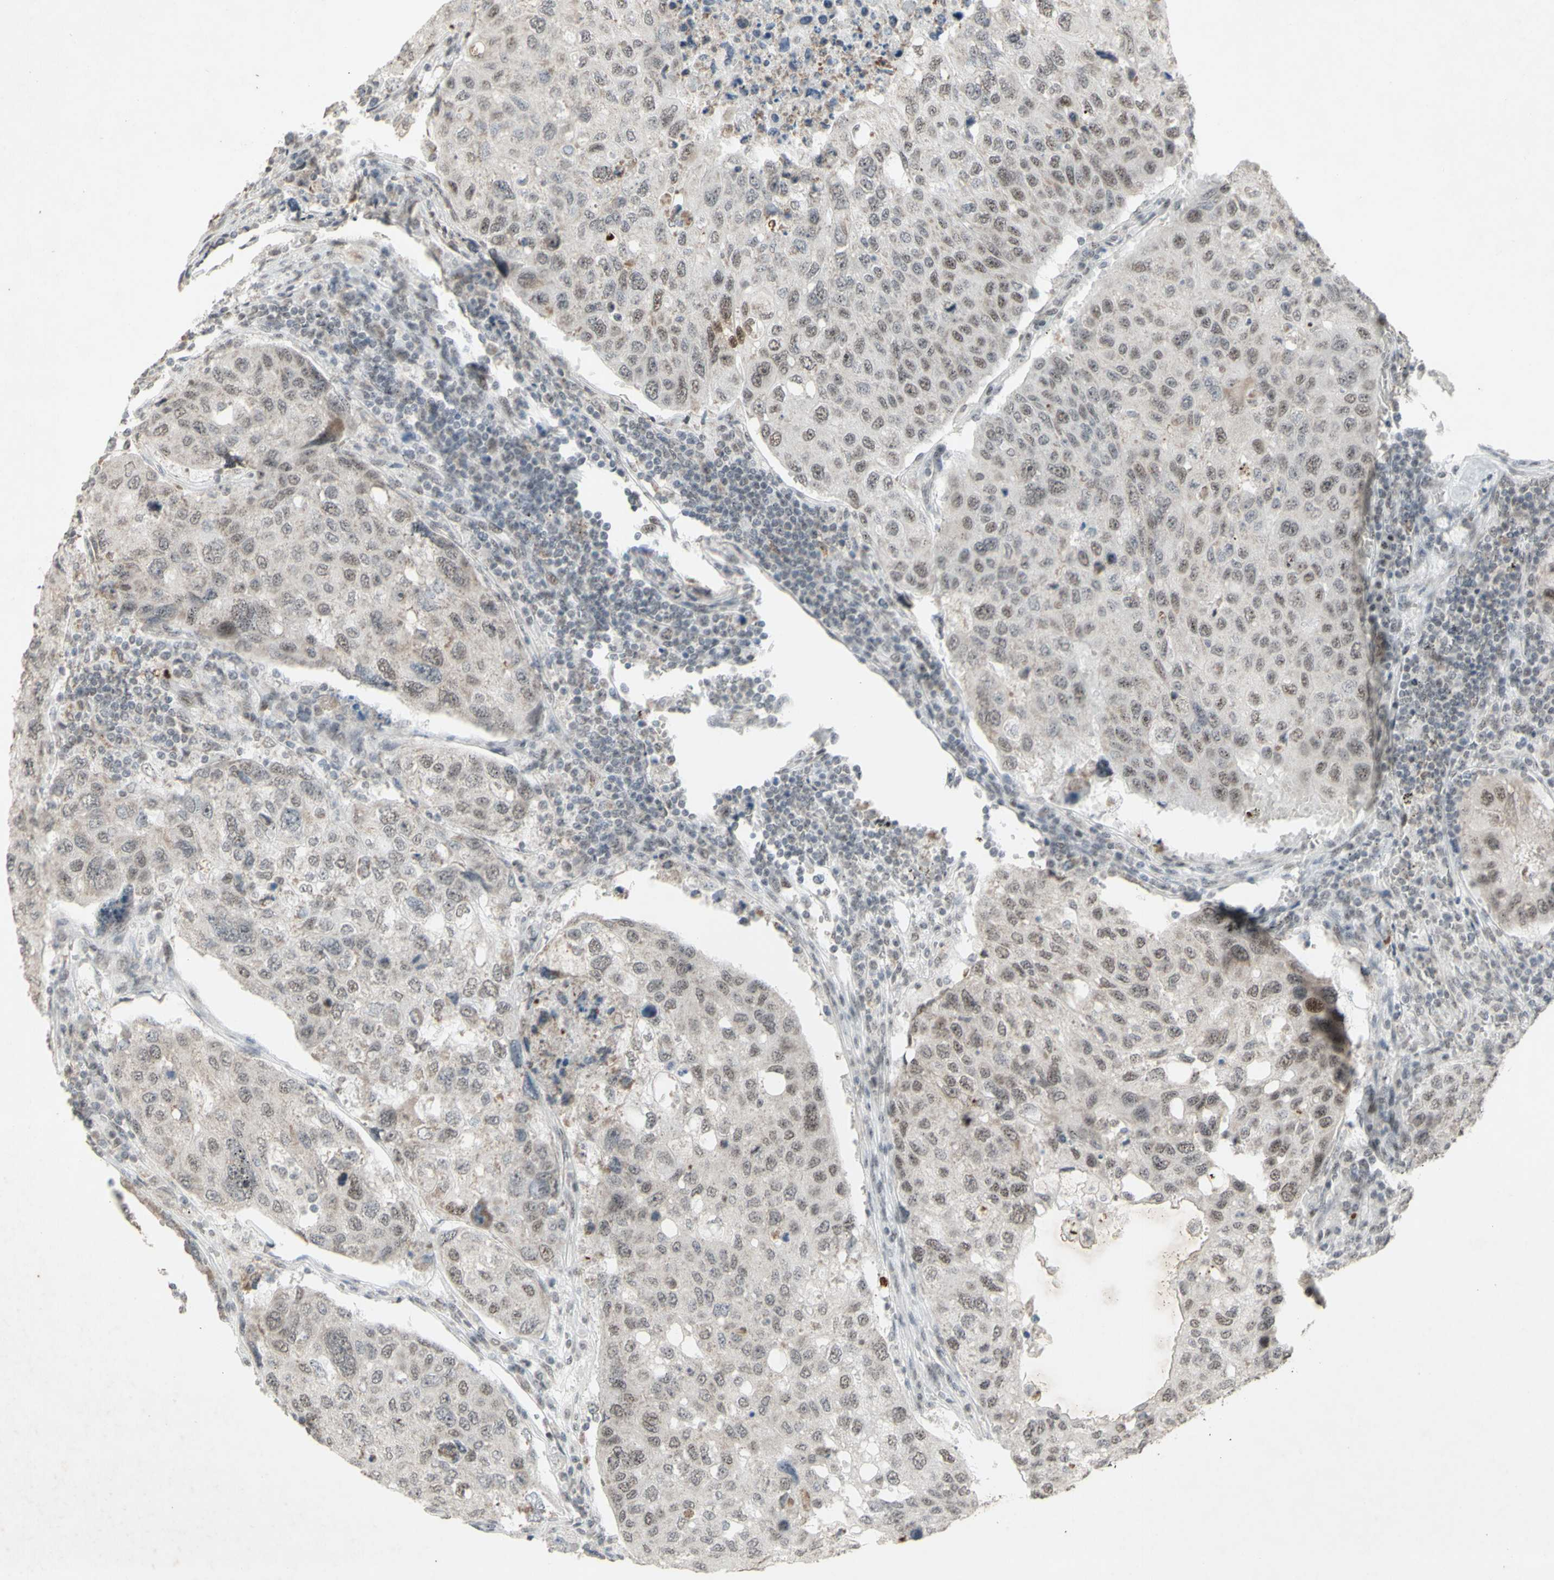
{"staining": {"intensity": "moderate", "quantity": "25%-75%", "location": "nuclear"}, "tissue": "urothelial cancer", "cell_type": "Tumor cells", "image_type": "cancer", "snomed": [{"axis": "morphology", "description": "Urothelial carcinoma, High grade"}, {"axis": "topography", "description": "Lymph node"}, {"axis": "topography", "description": "Urinary bladder"}], "caption": "Human urothelial cancer stained with a protein marker exhibits moderate staining in tumor cells.", "gene": "CENPB", "patient": {"sex": "male", "age": 51}}